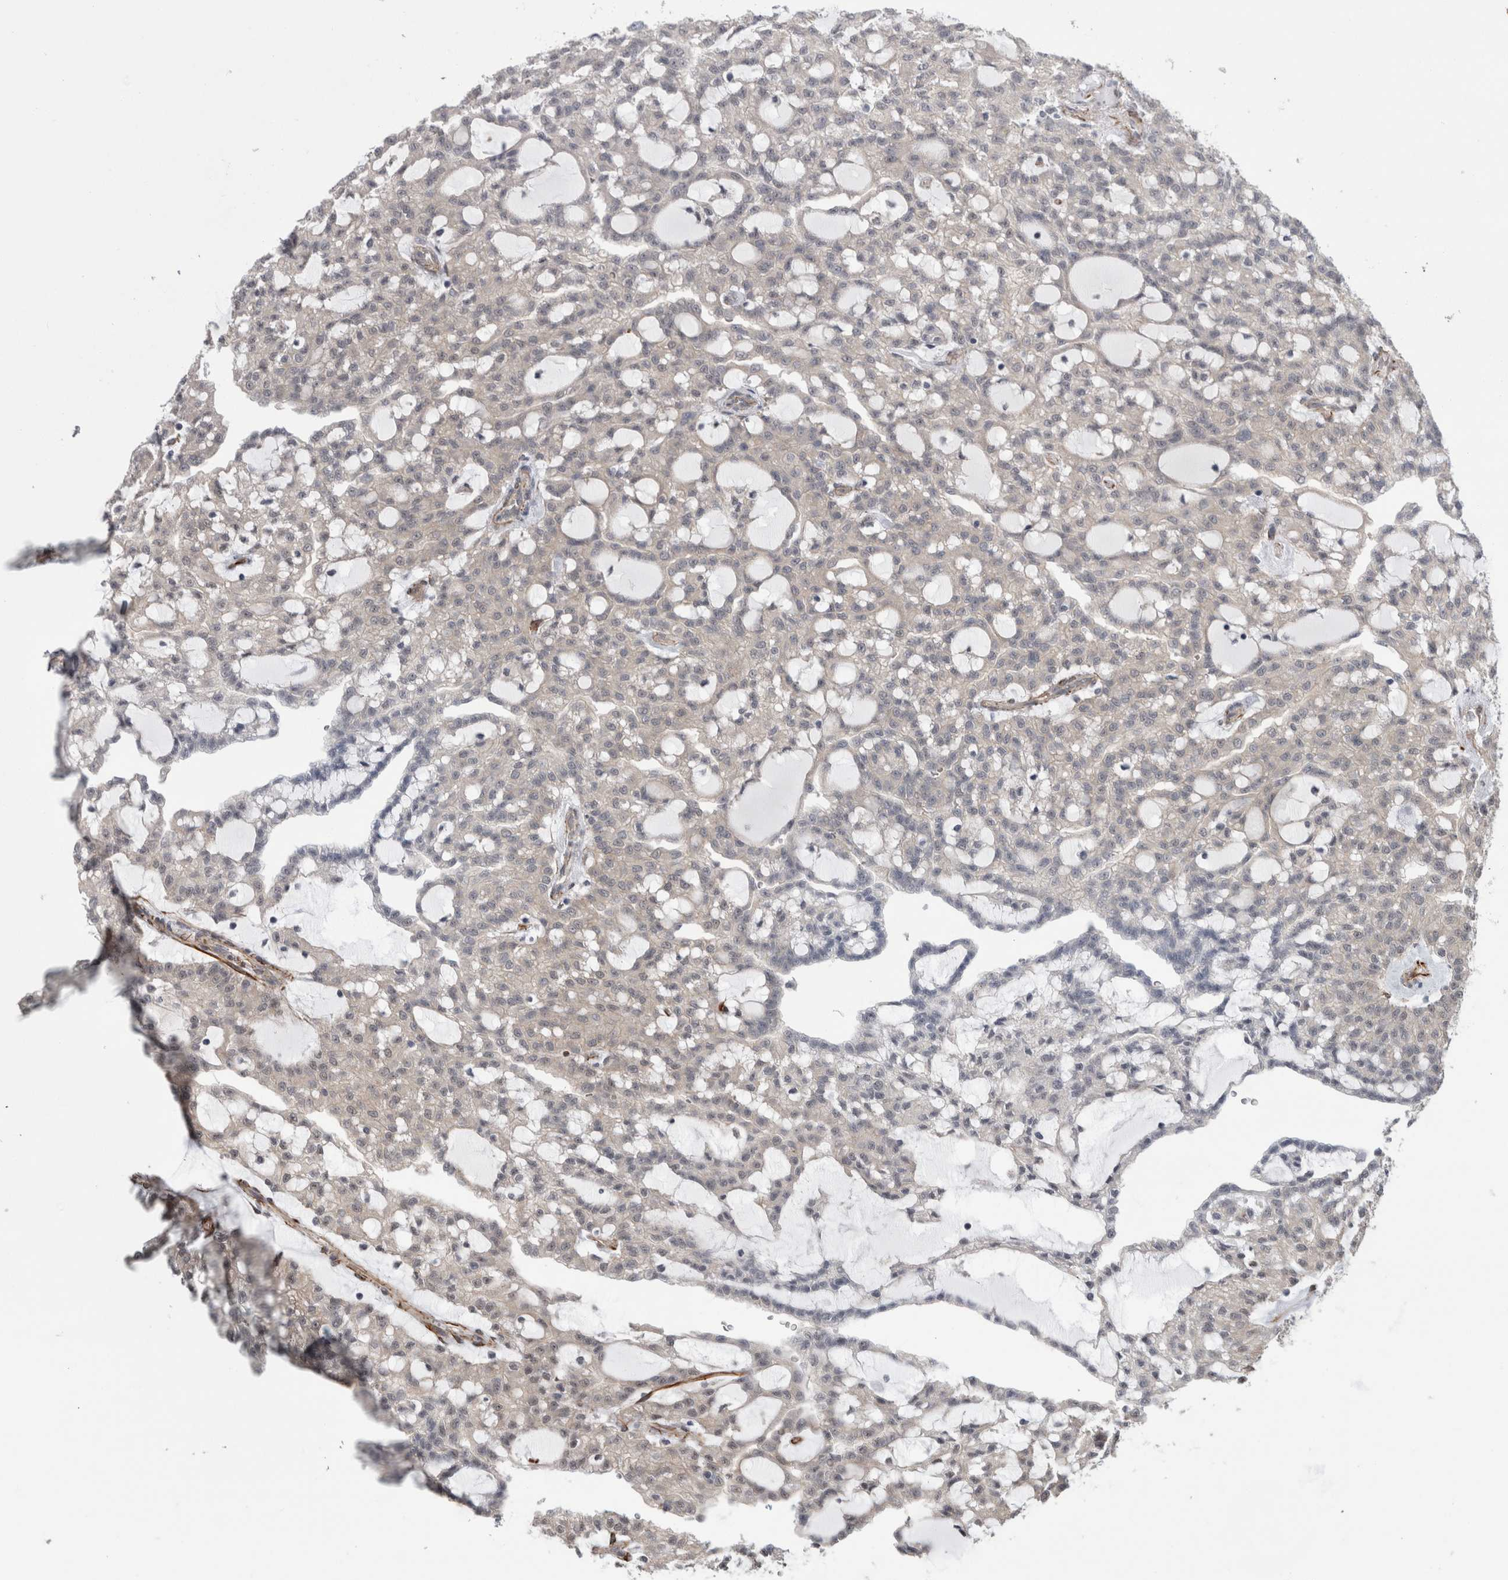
{"staining": {"intensity": "negative", "quantity": "none", "location": "none"}, "tissue": "renal cancer", "cell_type": "Tumor cells", "image_type": "cancer", "snomed": [{"axis": "morphology", "description": "Adenocarcinoma, NOS"}, {"axis": "topography", "description": "Kidney"}], "caption": "High magnification brightfield microscopy of renal cancer (adenocarcinoma) stained with DAB (brown) and counterstained with hematoxylin (blue): tumor cells show no significant positivity.", "gene": "FAM83H", "patient": {"sex": "male", "age": 63}}